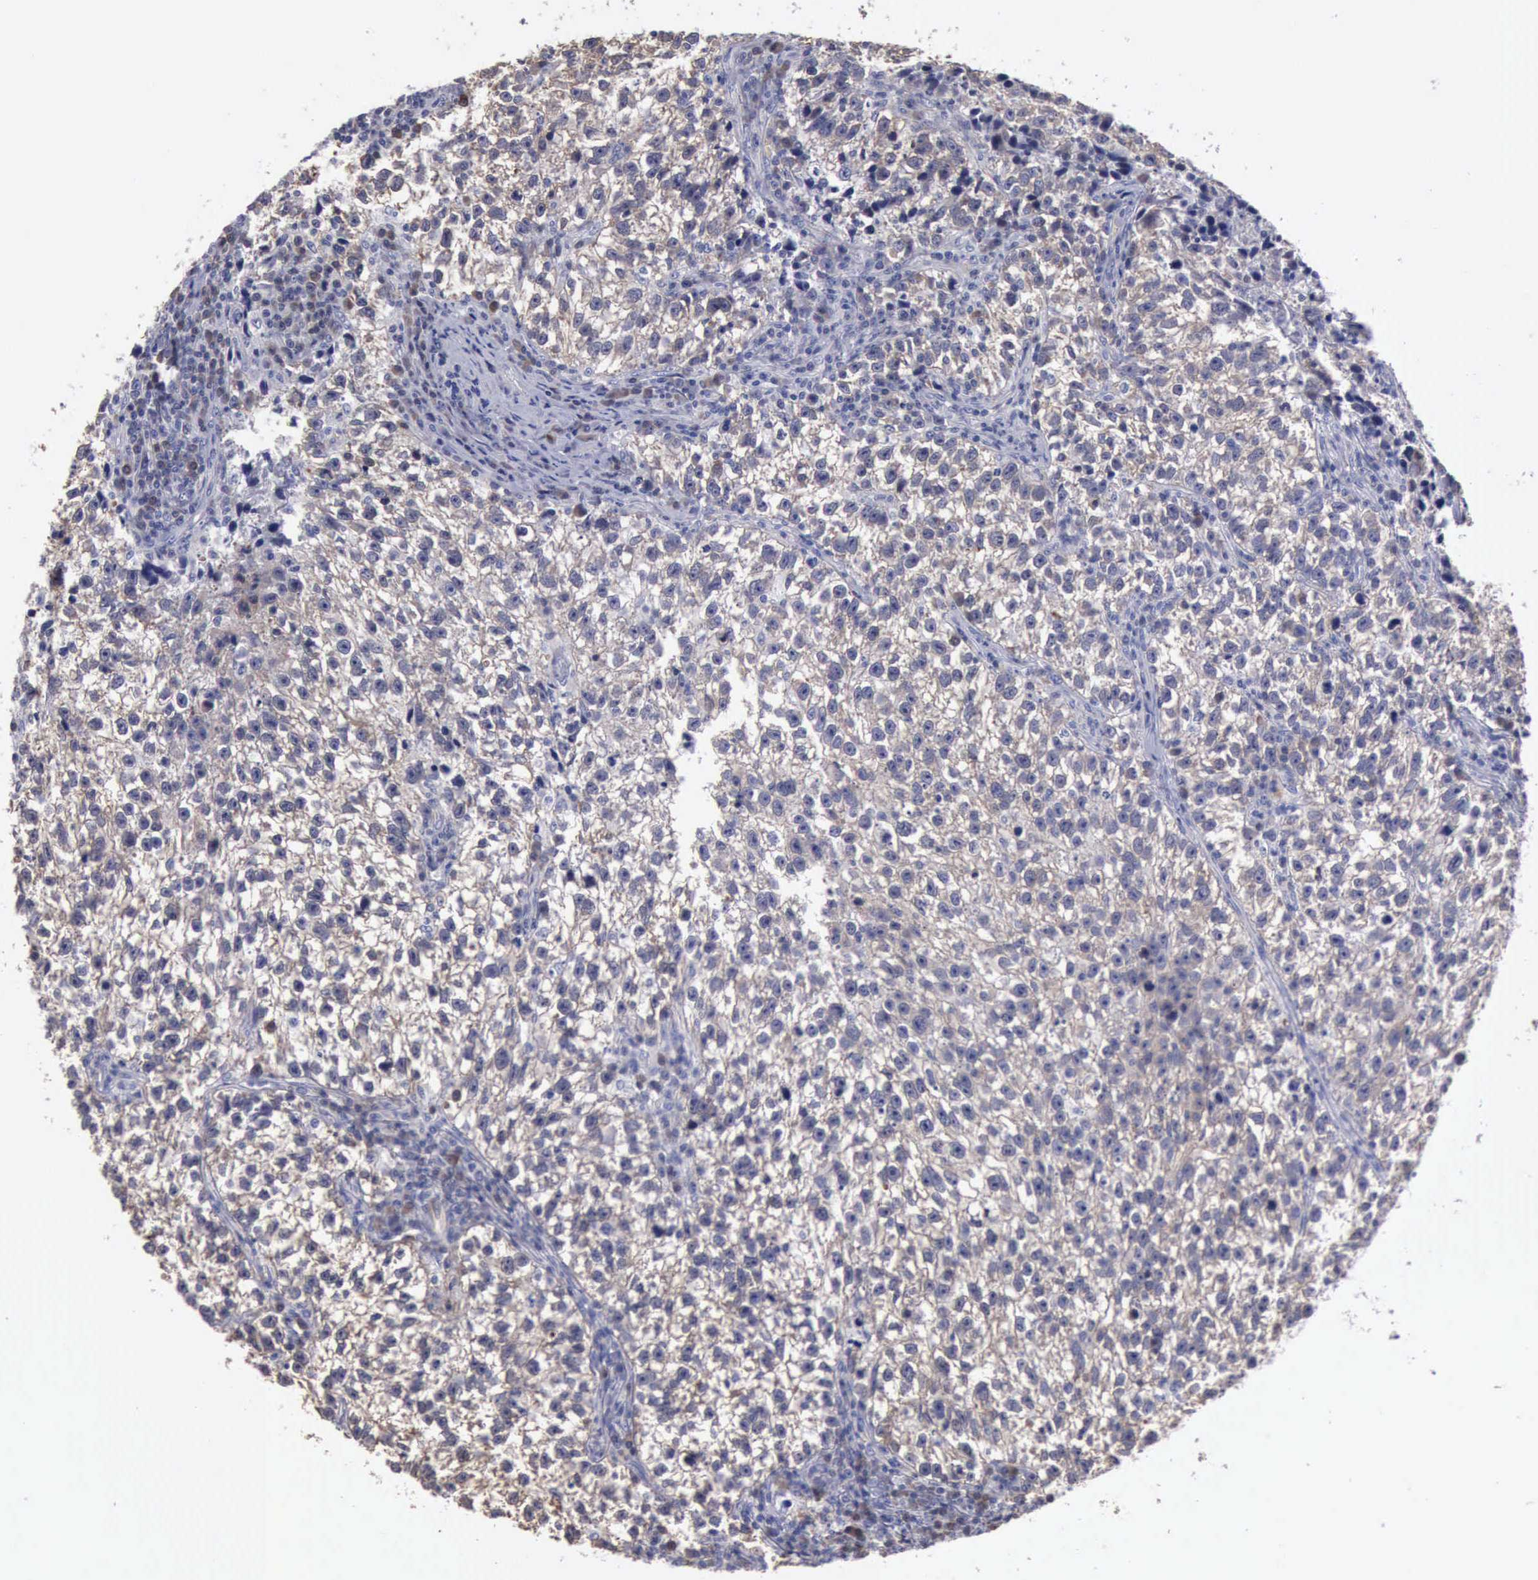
{"staining": {"intensity": "weak", "quantity": ">75%", "location": "cytoplasmic/membranous"}, "tissue": "testis cancer", "cell_type": "Tumor cells", "image_type": "cancer", "snomed": [{"axis": "morphology", "description": "Seminoma, NOS"}, {"axis": "topography", "description": "Testis"}], "caption": "IHC of human seminoma (testis) displays low levels of weak cytoplasmic/membranous expression in about >75% of tumor cells. (Brightfield microscopy of DAB IHC at high magnification).", "gene": "CEP128", "patient": {"sex": "male", "age": 38}}